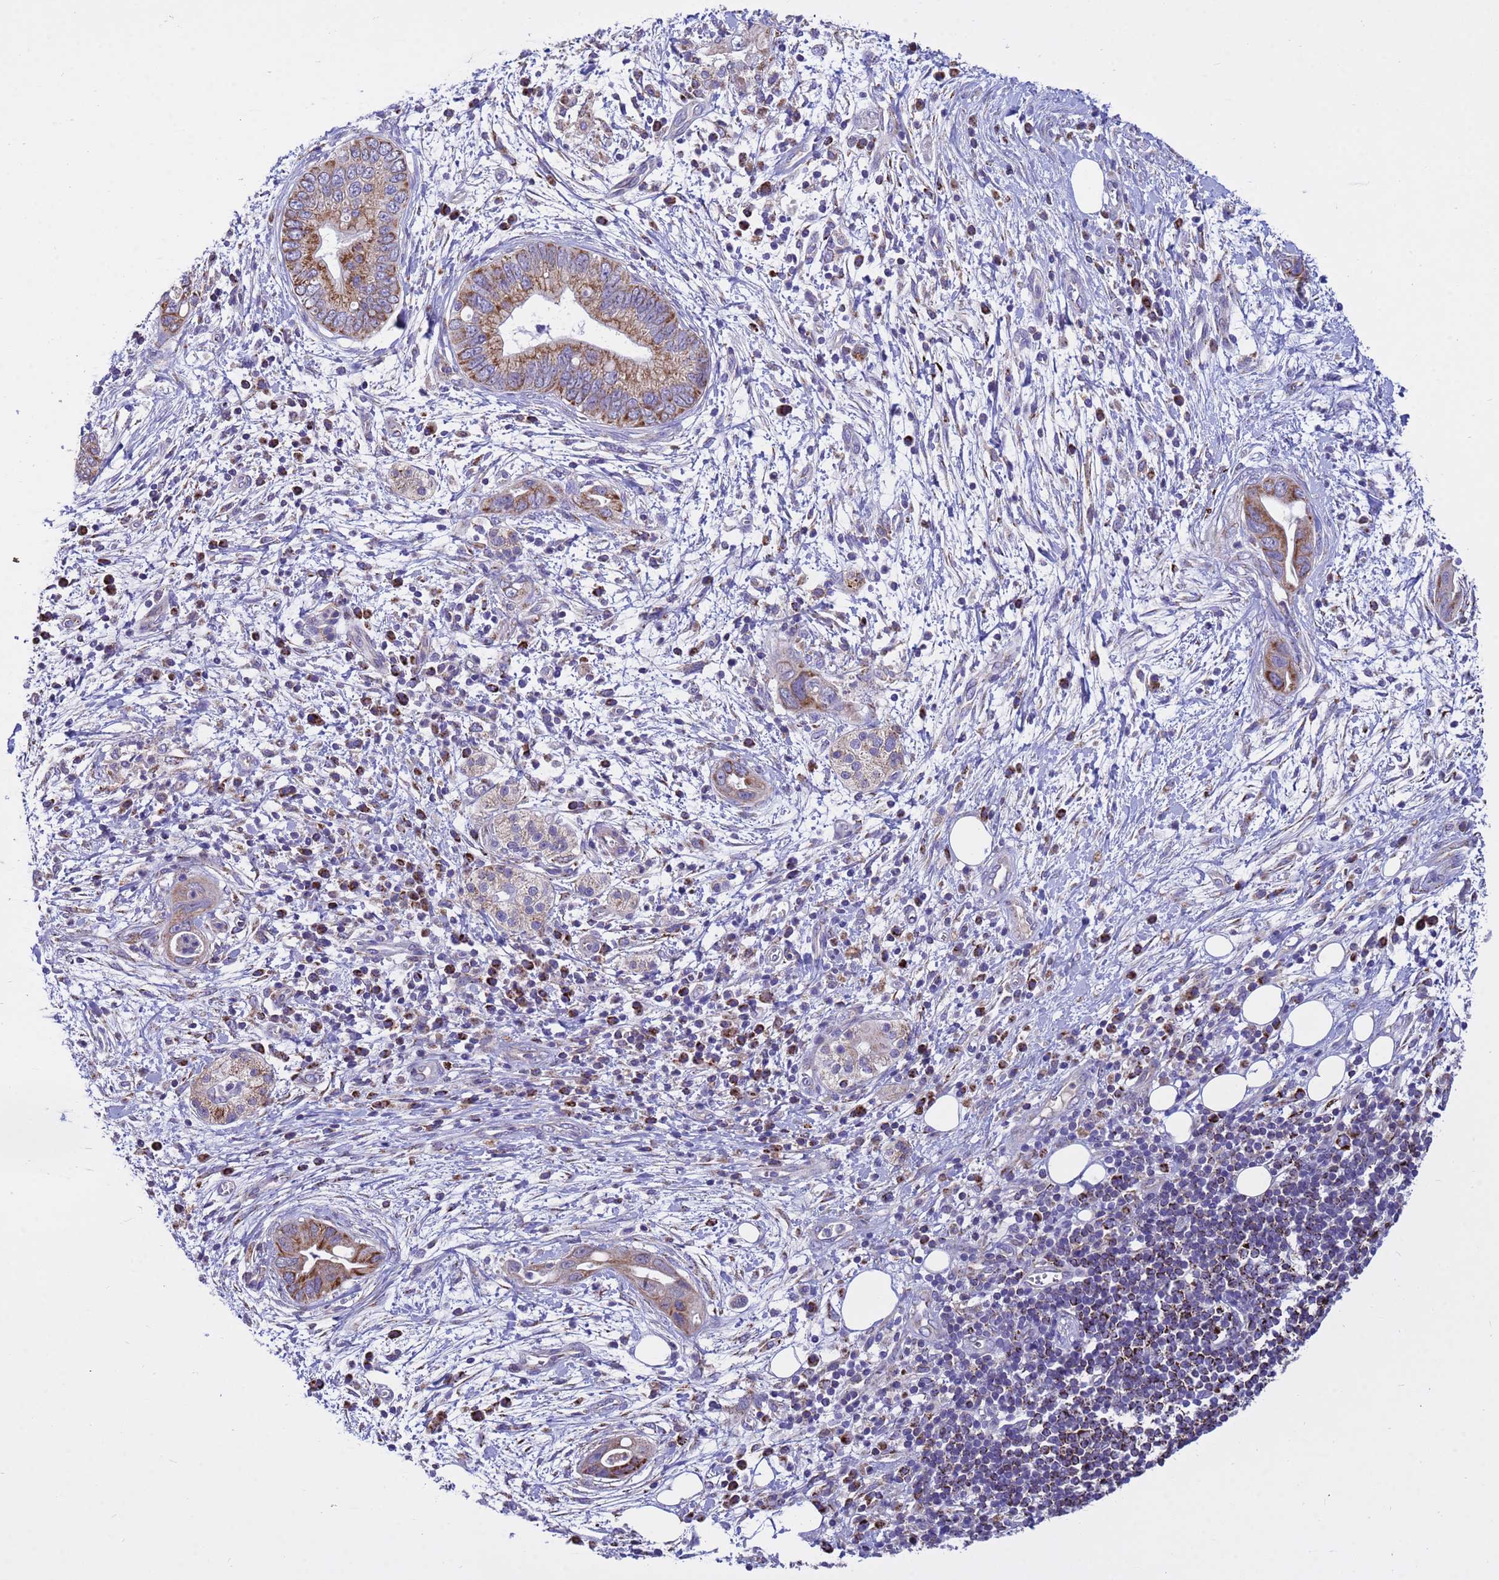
{"staining": {"intensity": "moderate", "quantity": ">75%", "location": "cytoplasmic/membranous"}, "tissue": "pancreatic cancer", "cell_type": "Tumor cells", "image_type": "cancer", "snomed": [{"axis": "morphology", "description": "Adenocarcinoma, NOS"}, {"axis": "topography", "description": "Pancreas"}], "caption": "Pancreatic cancer (adenocarcinoma) tissue exhibits moderate cytoplasmic/membranous expression in about >75% of tumor cells", "gene": "TUBGCP3", "patient": {"sex": "male", "age": 75}}